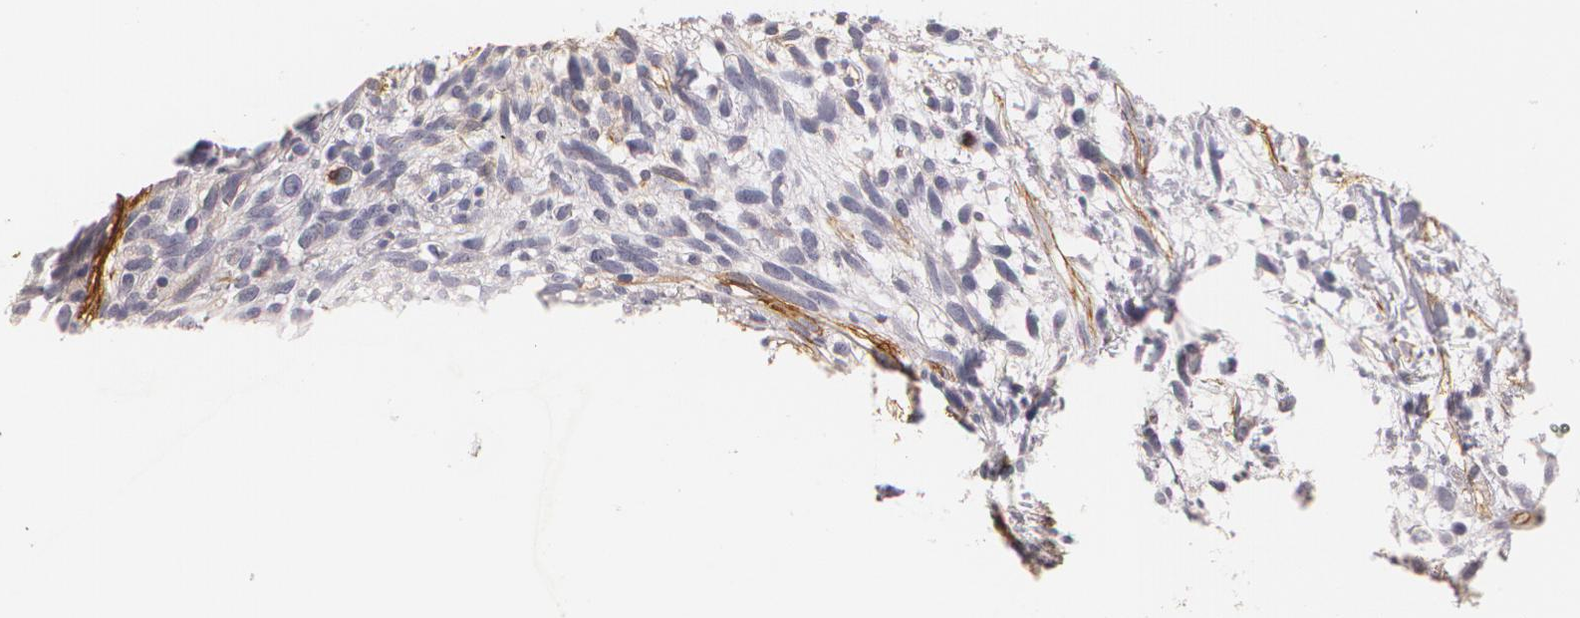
{"staining": {"intensity": "negative", "quantity": "none", "location": "none"}, "tissue": "melanoma", "cell_type": "Tumor cells", "image_type": "cancer", "snomed": [{"axis": "morphology", "description": "Malignant melanoma, NOS"}, {"axis": "topography", "description": "Skin"}], "caption": "This histopathology image is of melanoma stained with immunohistochemistry (IHC) to label a protein in brown with the nuclei are counter-stained blue. There is no positivity in tumor cells.", "gene": "NGFR", "patient": {"sex": "female", "age": 85}}